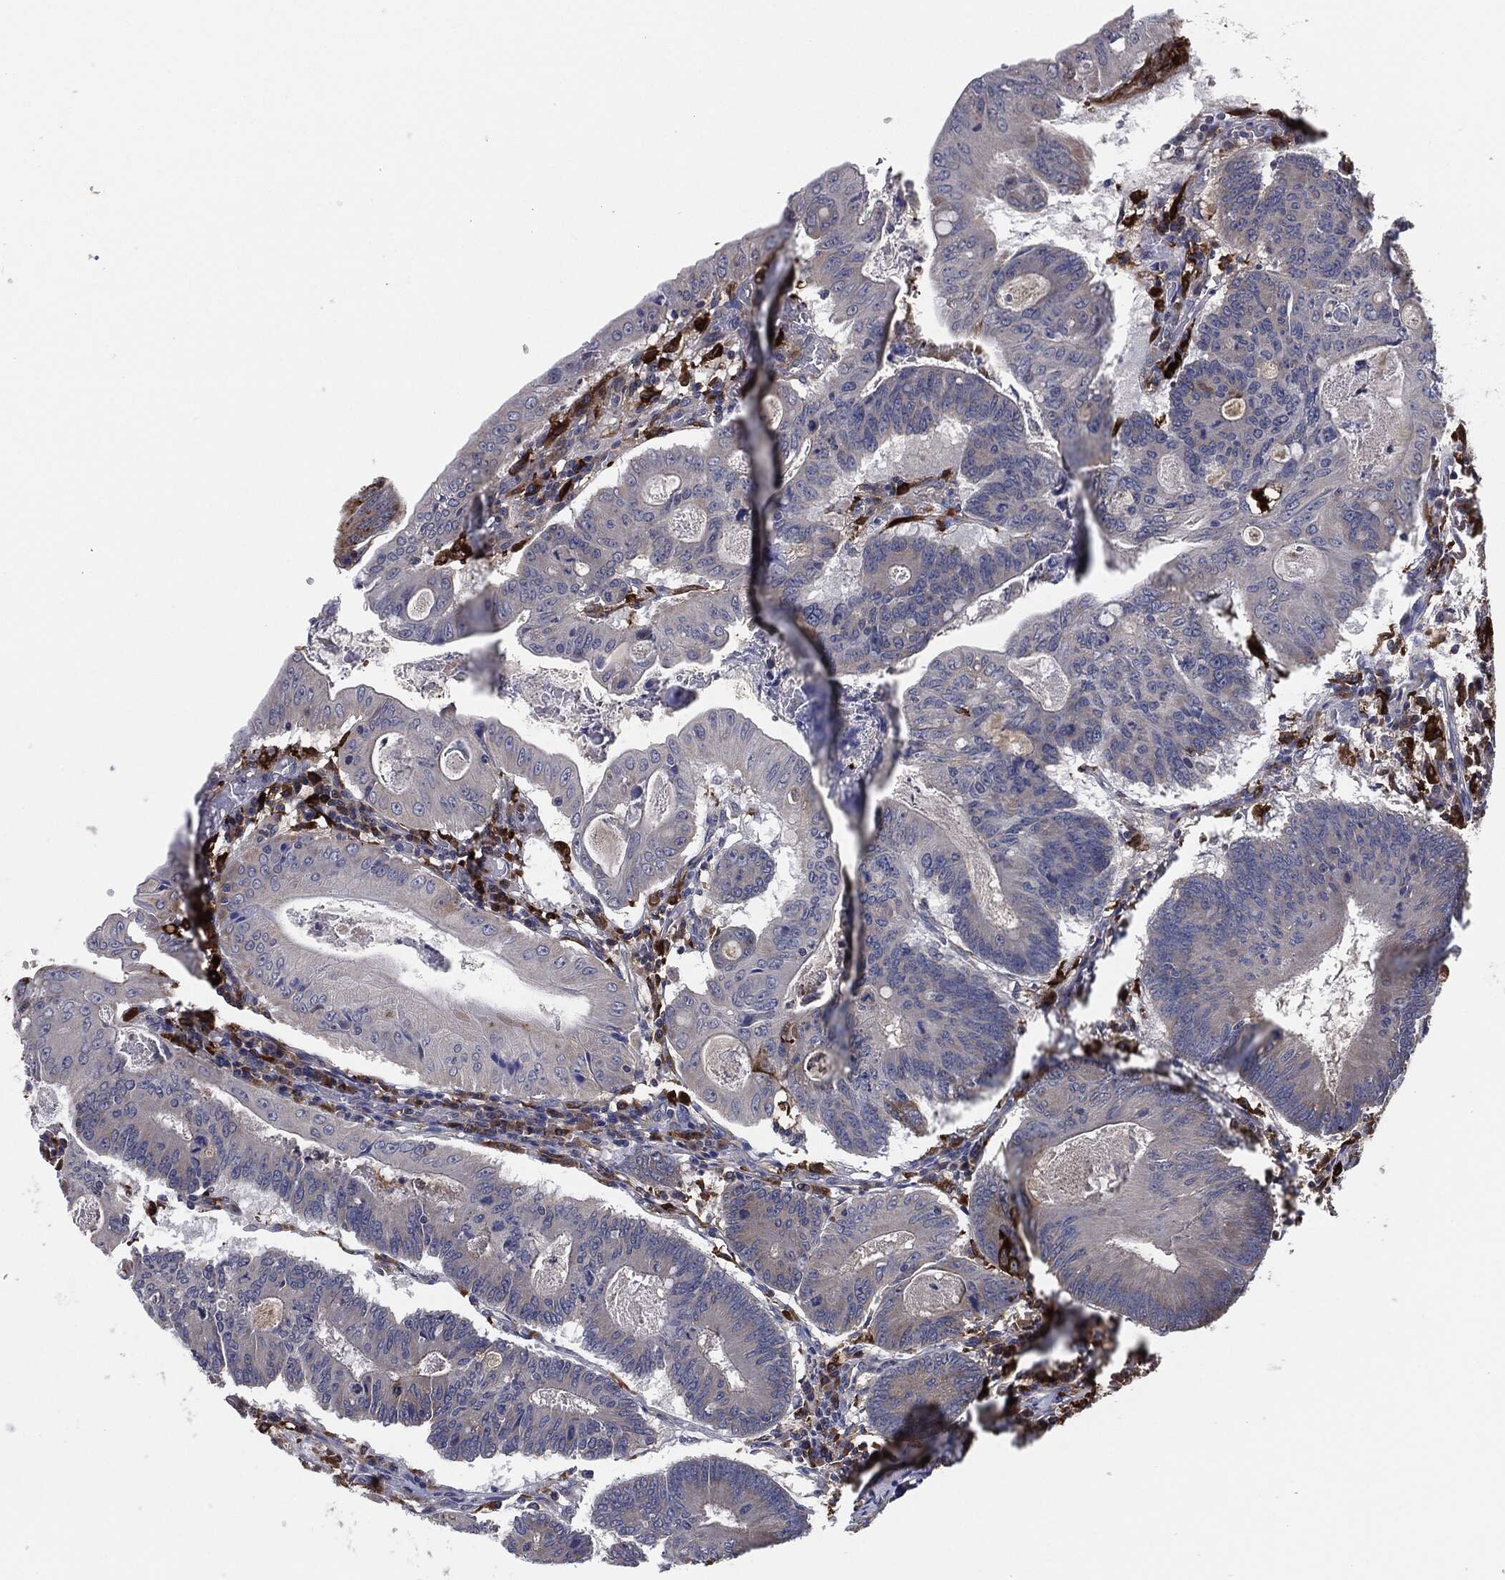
{"staining": {"intensity": "weak", "quantity": "<25%", "location": "cytoplasmic/membranous"}, "tissue": "colorectal cancer", "cell_type": "Tumor cells", "image_type": "cancer", "snomed": [{"axis": "morphology", "description": "Adenocarcinoma, NOS"}, {"axis": "topography", "description": "Colon"}], "caption": "DAB immunohistochemical staining of colorectal cancer (adenocarcinoma) shows no significant expression in tumor cells. (DAB (3,3'-diaminobenzidine) IHC with hematoxylin counter stain).", "gene": "TMEM11", "patient": {"sex": "female", "age": 70}}